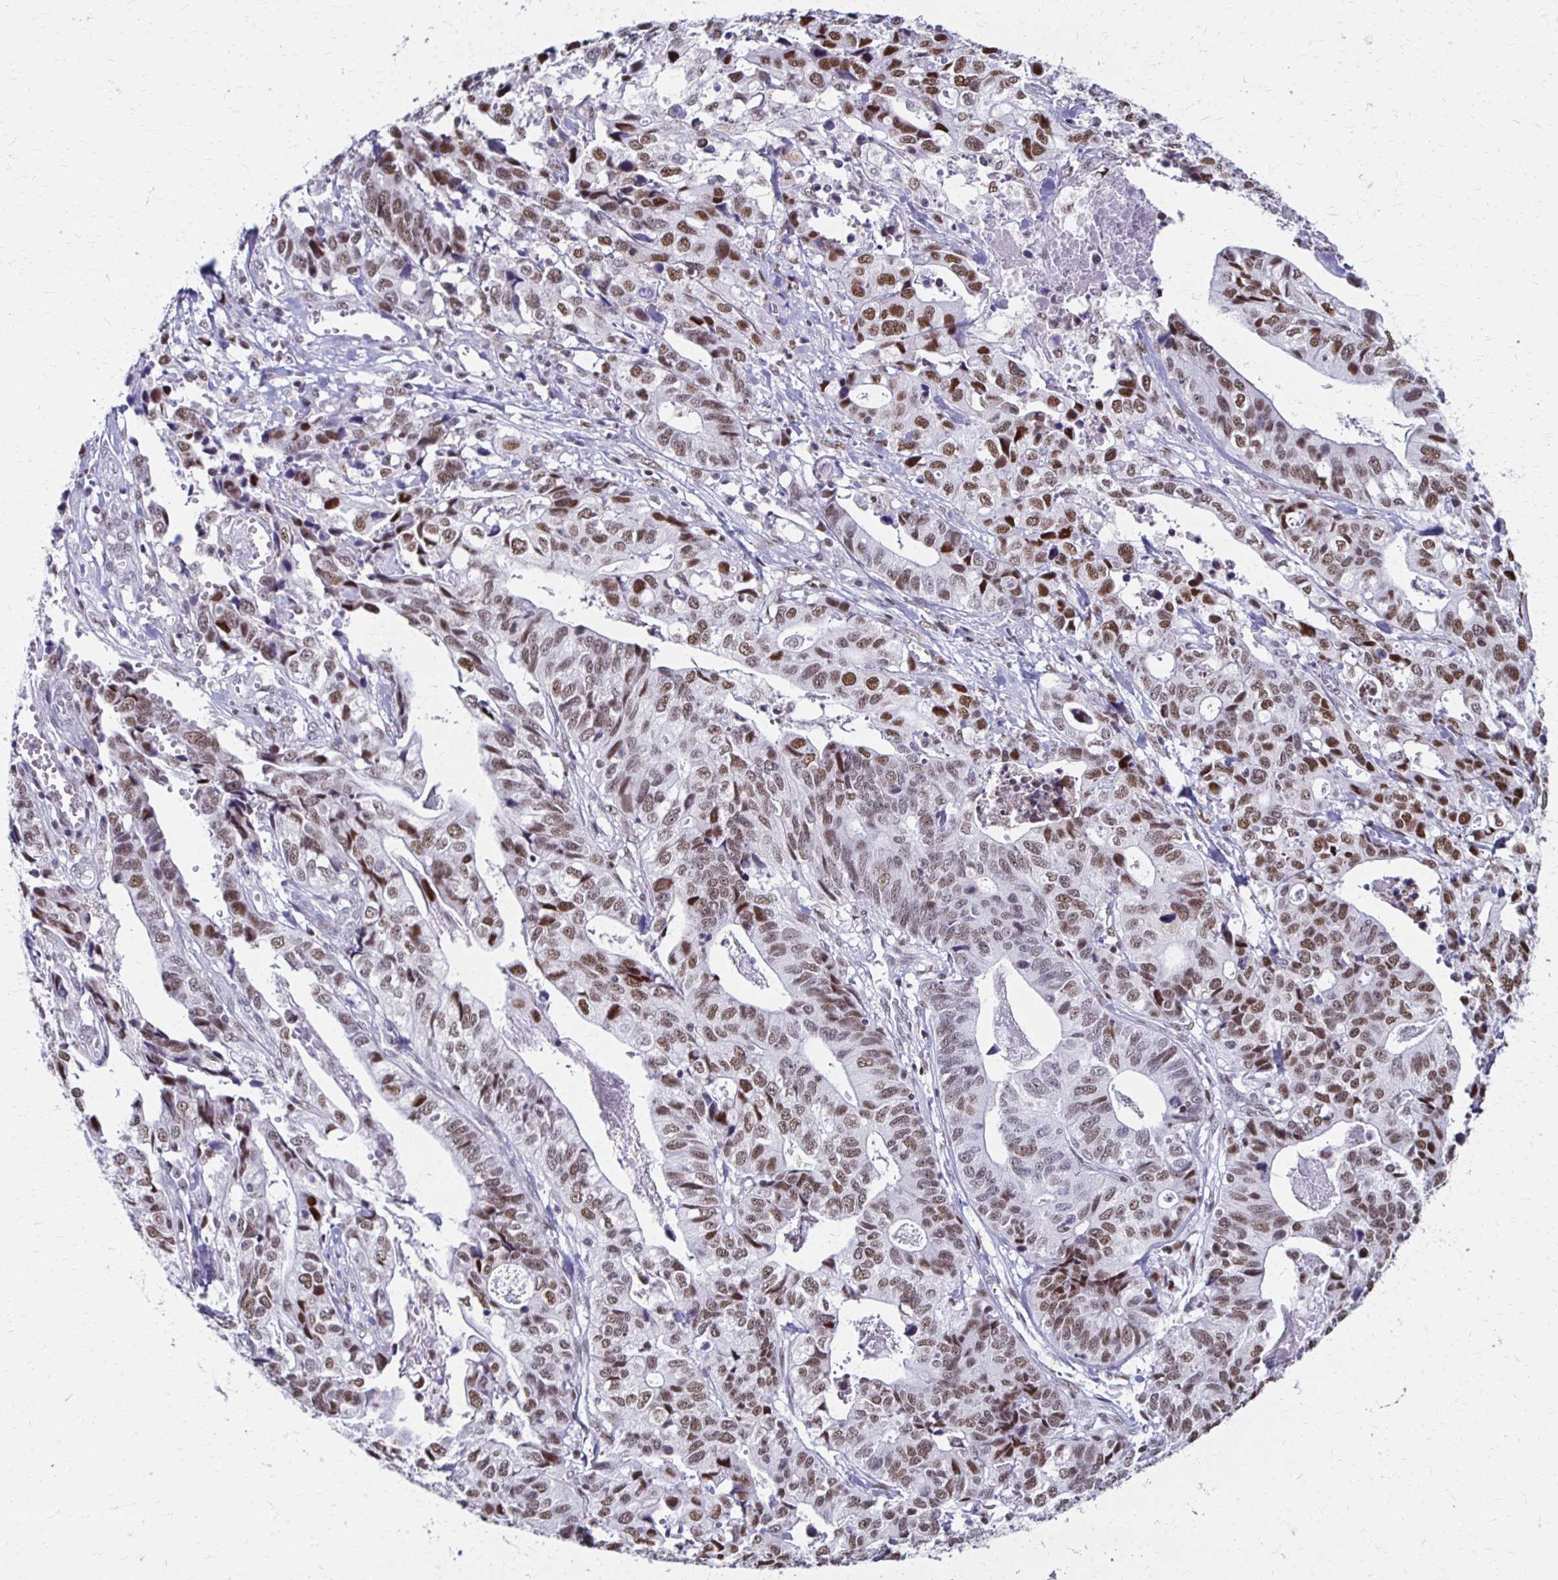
{"staining": {"intensity": "moderate", "quantity": "25%-75%", "location": "nuclear"}, "tissue": "stomach cancer", "cell_type": "Tumor cells", "image_type": "cancer", "snomed": [{"axis": "morphology", "description": "Adenocarcinoma, NOS"}, {"axis": "topography", "description": "Stomach, upper"}], "caption": "DAB (3,3'-diaminobenzidine) immunohistochemical staining of adenocarcinoma (stomach) shows moderate nuclear protein staining in approximately 25%-75% of tumor cells.", "gene": "IRF7", "patient": {"sex": "female", "age": 67}}